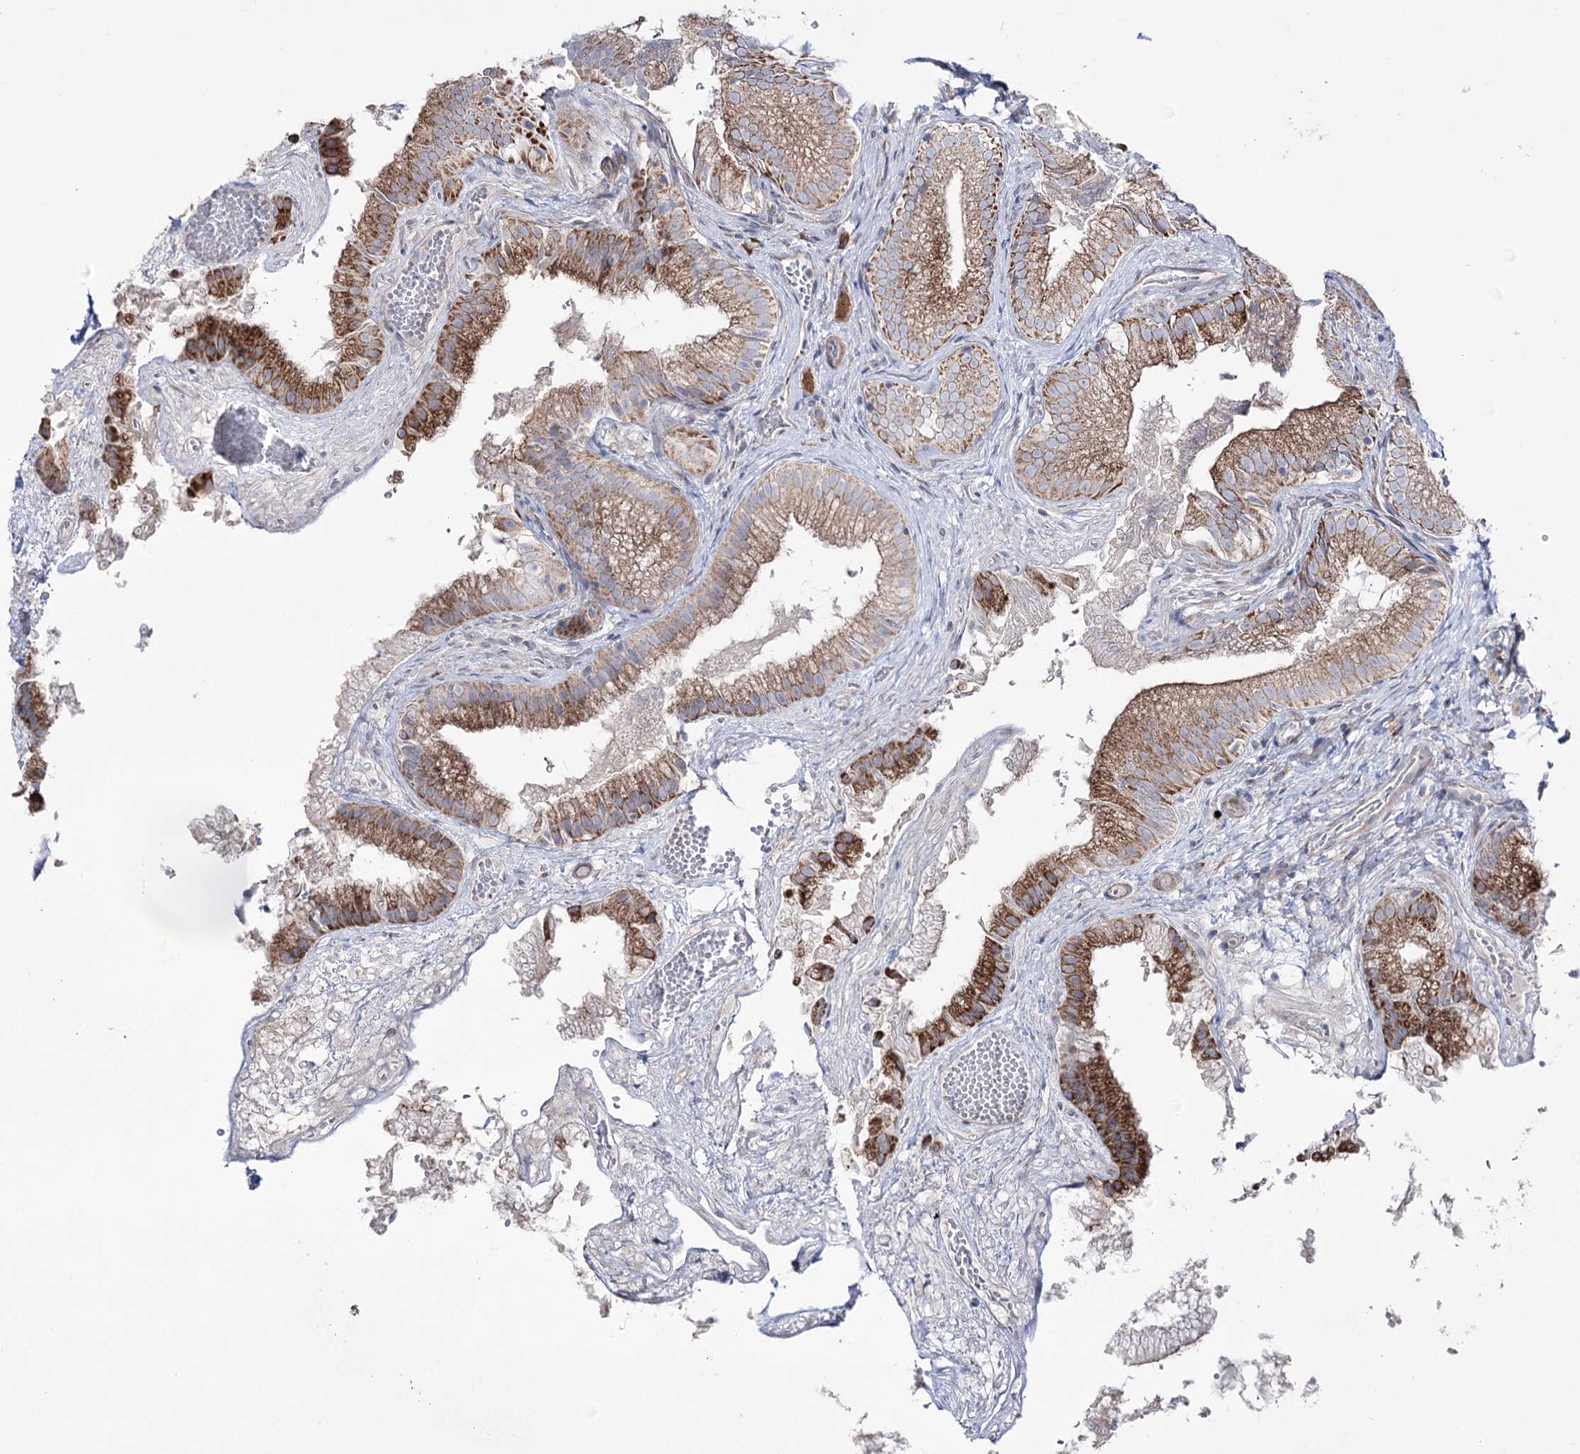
{"staining": {"intensity": "strong", "quantity": ">75%", "location": "cytoplasmic/membranous"}, "tissue": "gallbladder", "cell_type": "Glandular cells", "image_type": "normal", "snomed": [{"axis": "morphology", "description": "Normal tissue, NOS"}, {"axis": "topography", "description": "Gallbladder"}], "caption": "IHC micrograph of benign human gallbladder stained for a protein (brown), which reveals high levels of strong cytoplasmic/membranous expression in approximately >75% of glandular cells.", "gene": "METTL5", "patient": {"sex": "female", "age": 30}}